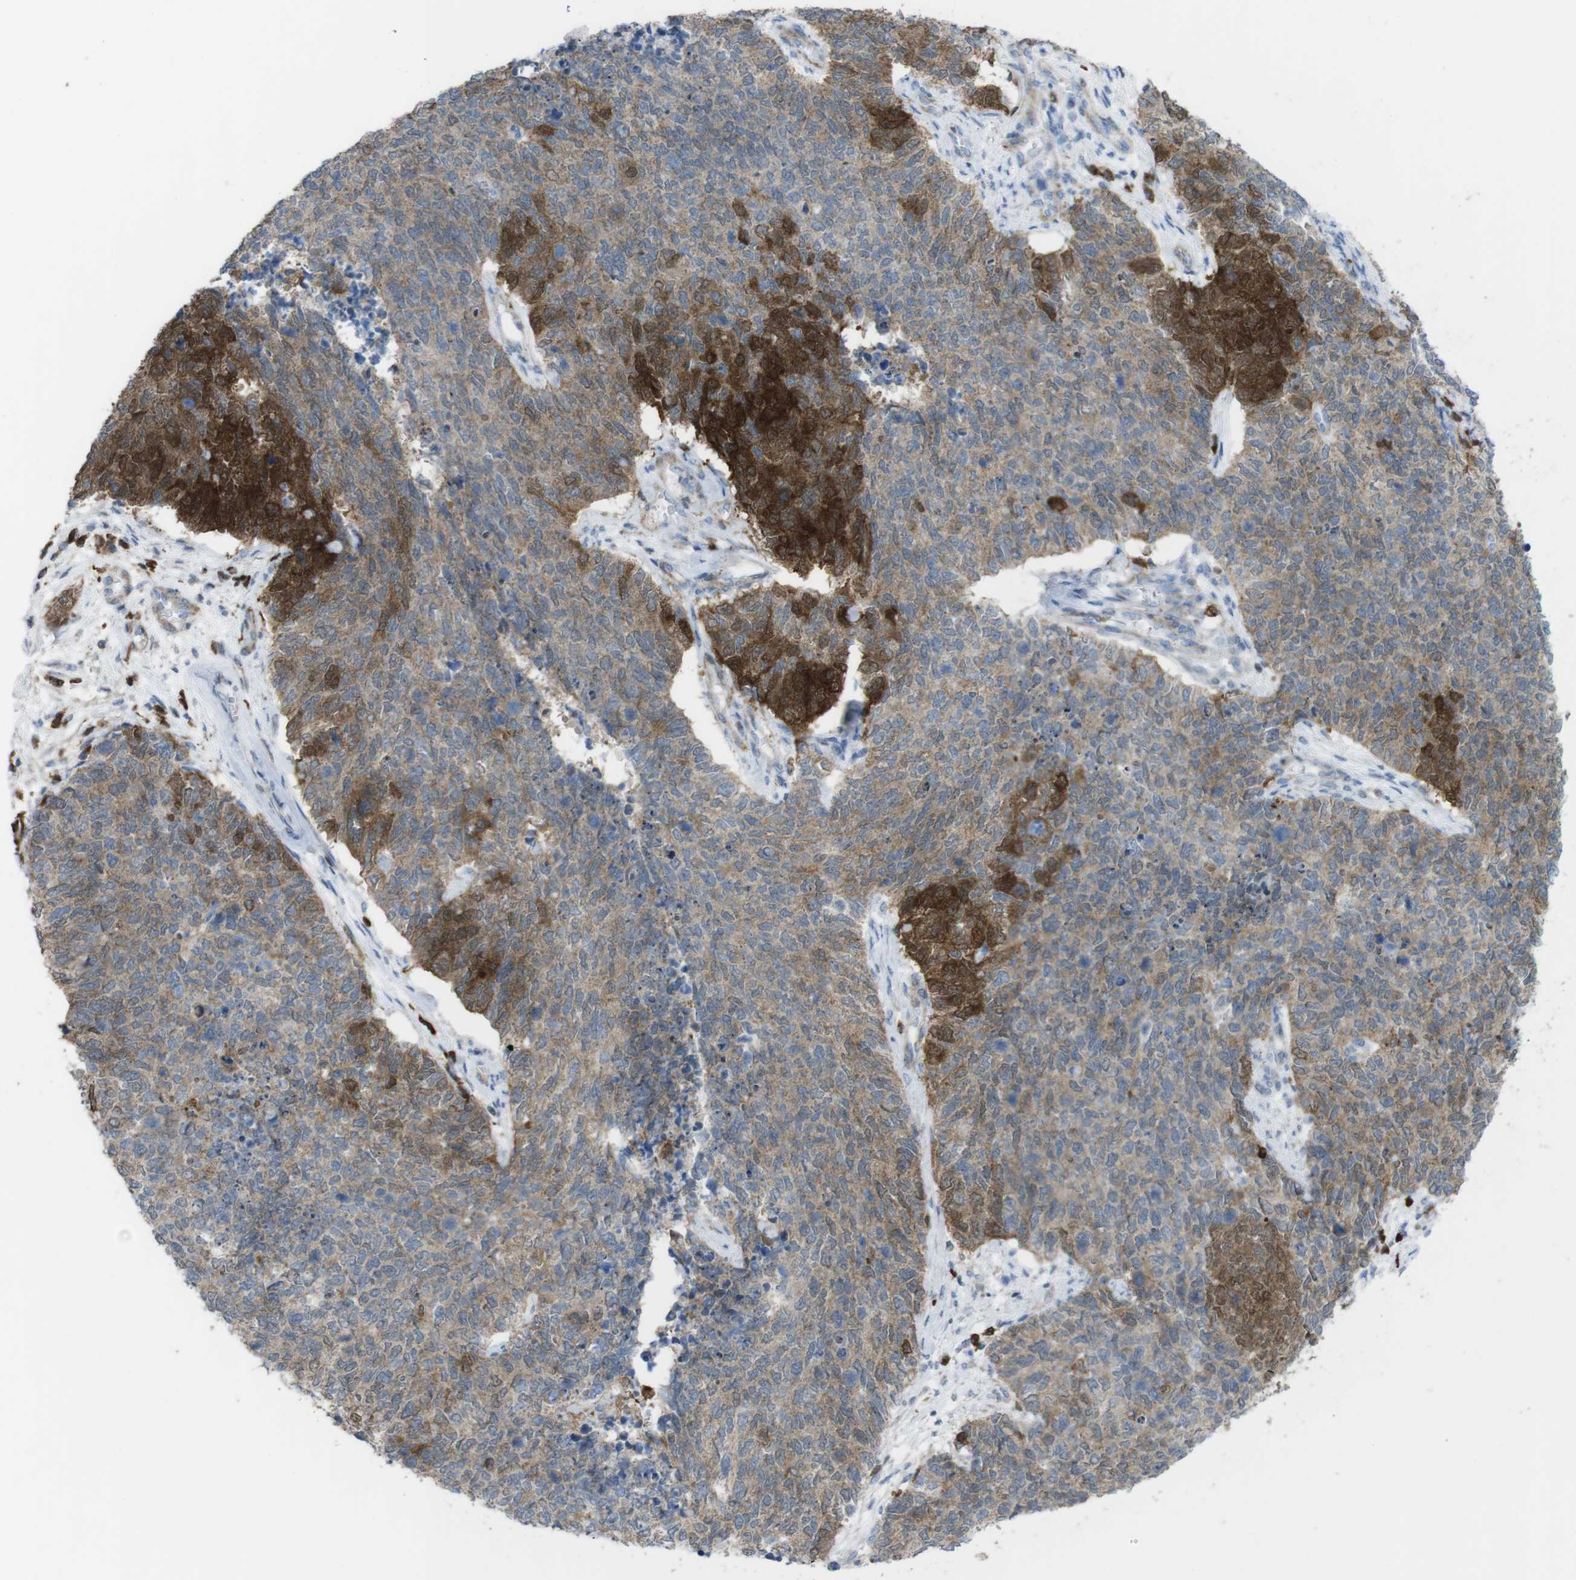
{"staining": {"intensity": "moderate", "quantity": ">75%", "location": "cytoplasmic/membranous"}, "tissue": "cervical cancer", "cell_type": "Tumor cells", "image_type": "cancer", "snomed": [{"axis": "morphology", "description": "Squamous cell carcinoma, NOS"}, {"axis": "topography", "description": "Cervix"}], "caption": "Protein expression analysis of cervical cancer (squamous cell carcinoma) shows moderate cytoplasmic/membranous staining in approximately >75% of tumor cells.", "gene": "PRKCD", "patient": {"sex": "female", "age": 63}}